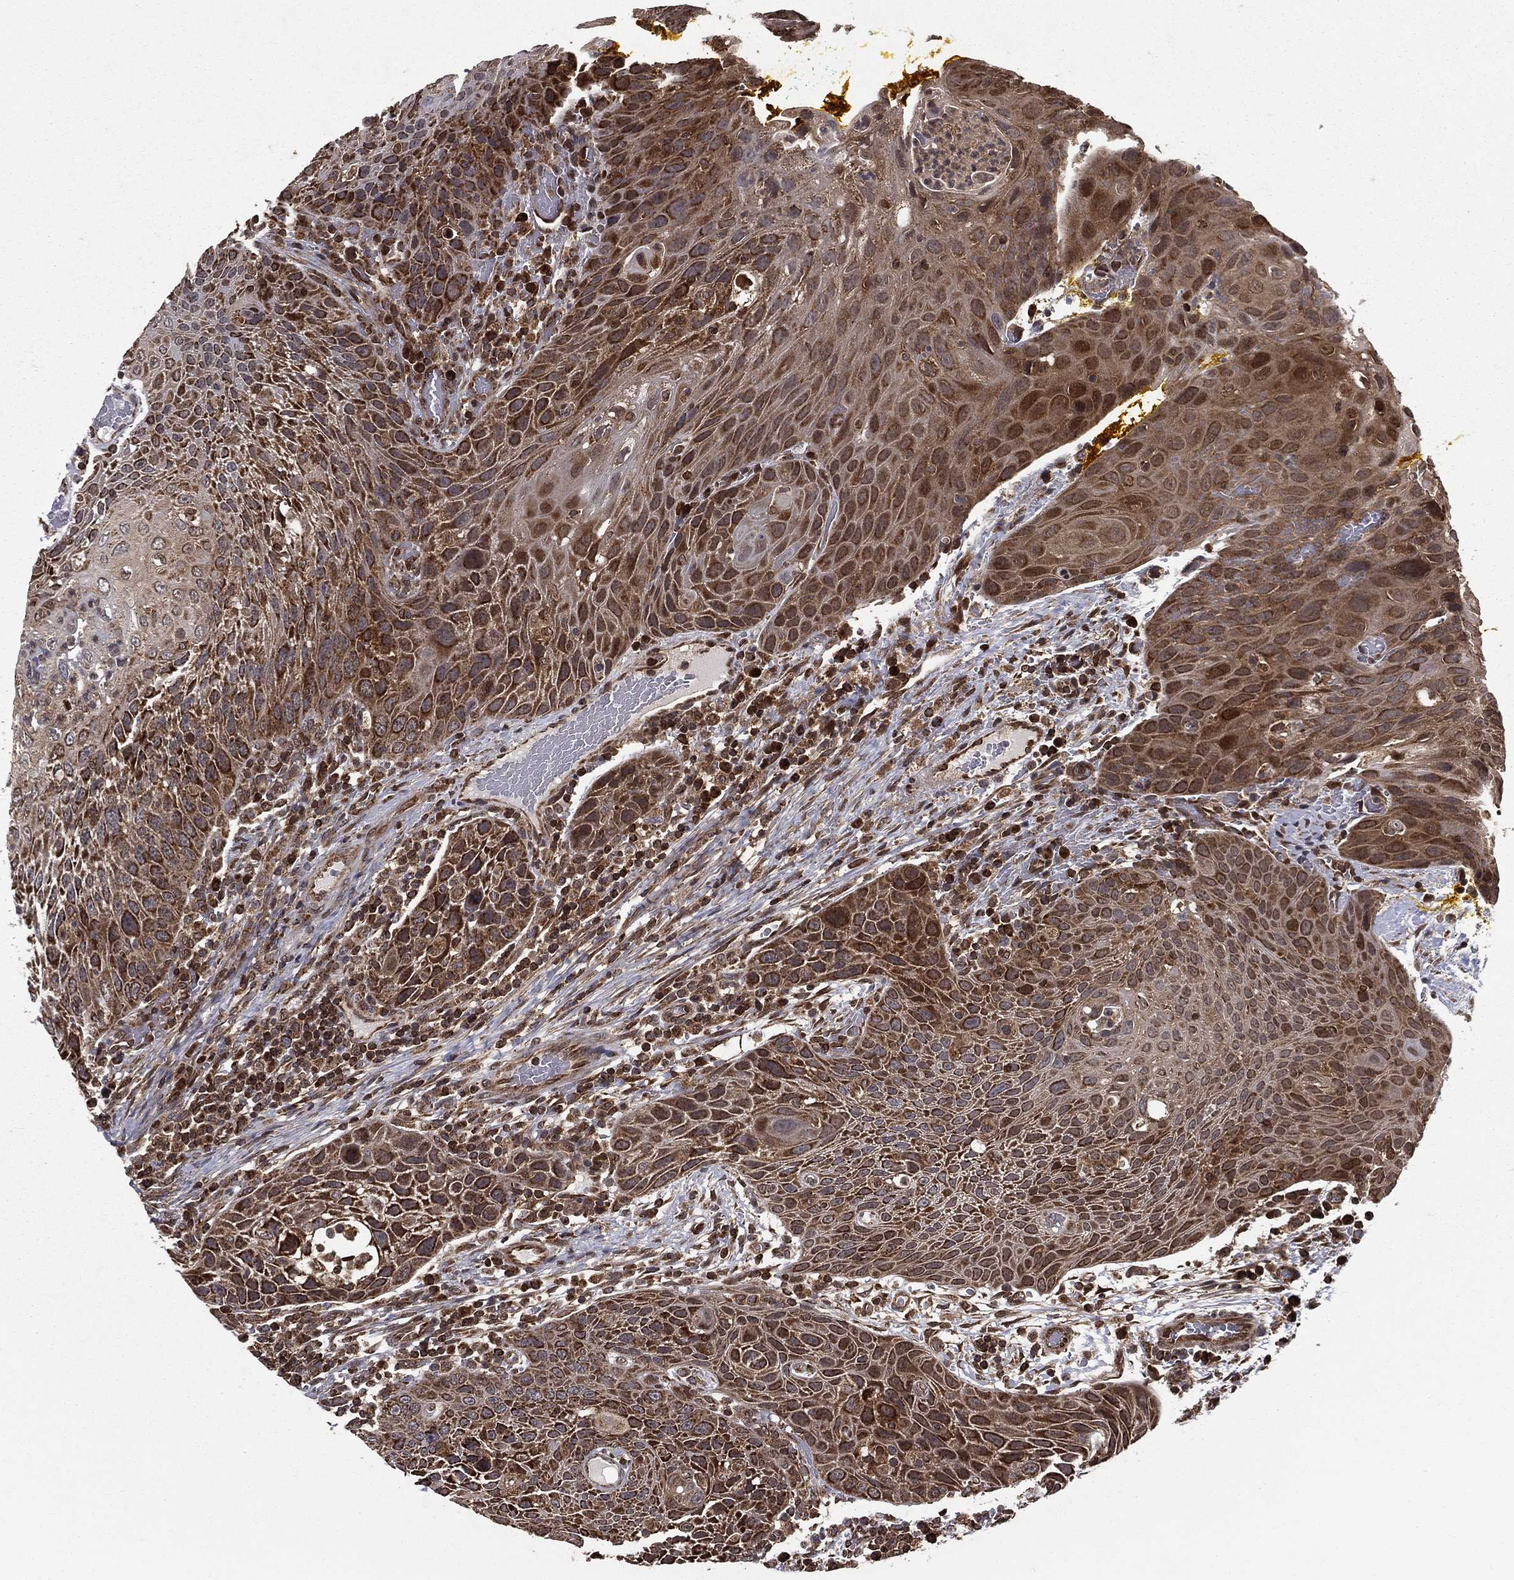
{"staining": {"intensity": "moderate", "quantity": ">75%", "location": "cytoplasmic/membranous"}, "tissue": "head and neck cancer", "cell_type": "Tumor cells", "image_type": "cancer", "snomed": [{"axis": "morphology", "description": "Squamous cell carcinoma, NOS"}, {"axis": "topography", "description": "Head-Neck"}], "caption": "Immunohistochemistry photomicrograph of human head and neck cancer stained for a protein (brown), which reveals medium levels of moderate cytoplasmic/membranous expression in approximately >75% of tumor cells.", "gene": "RIGI", "patient": {"sex": "male", "age": 69}}